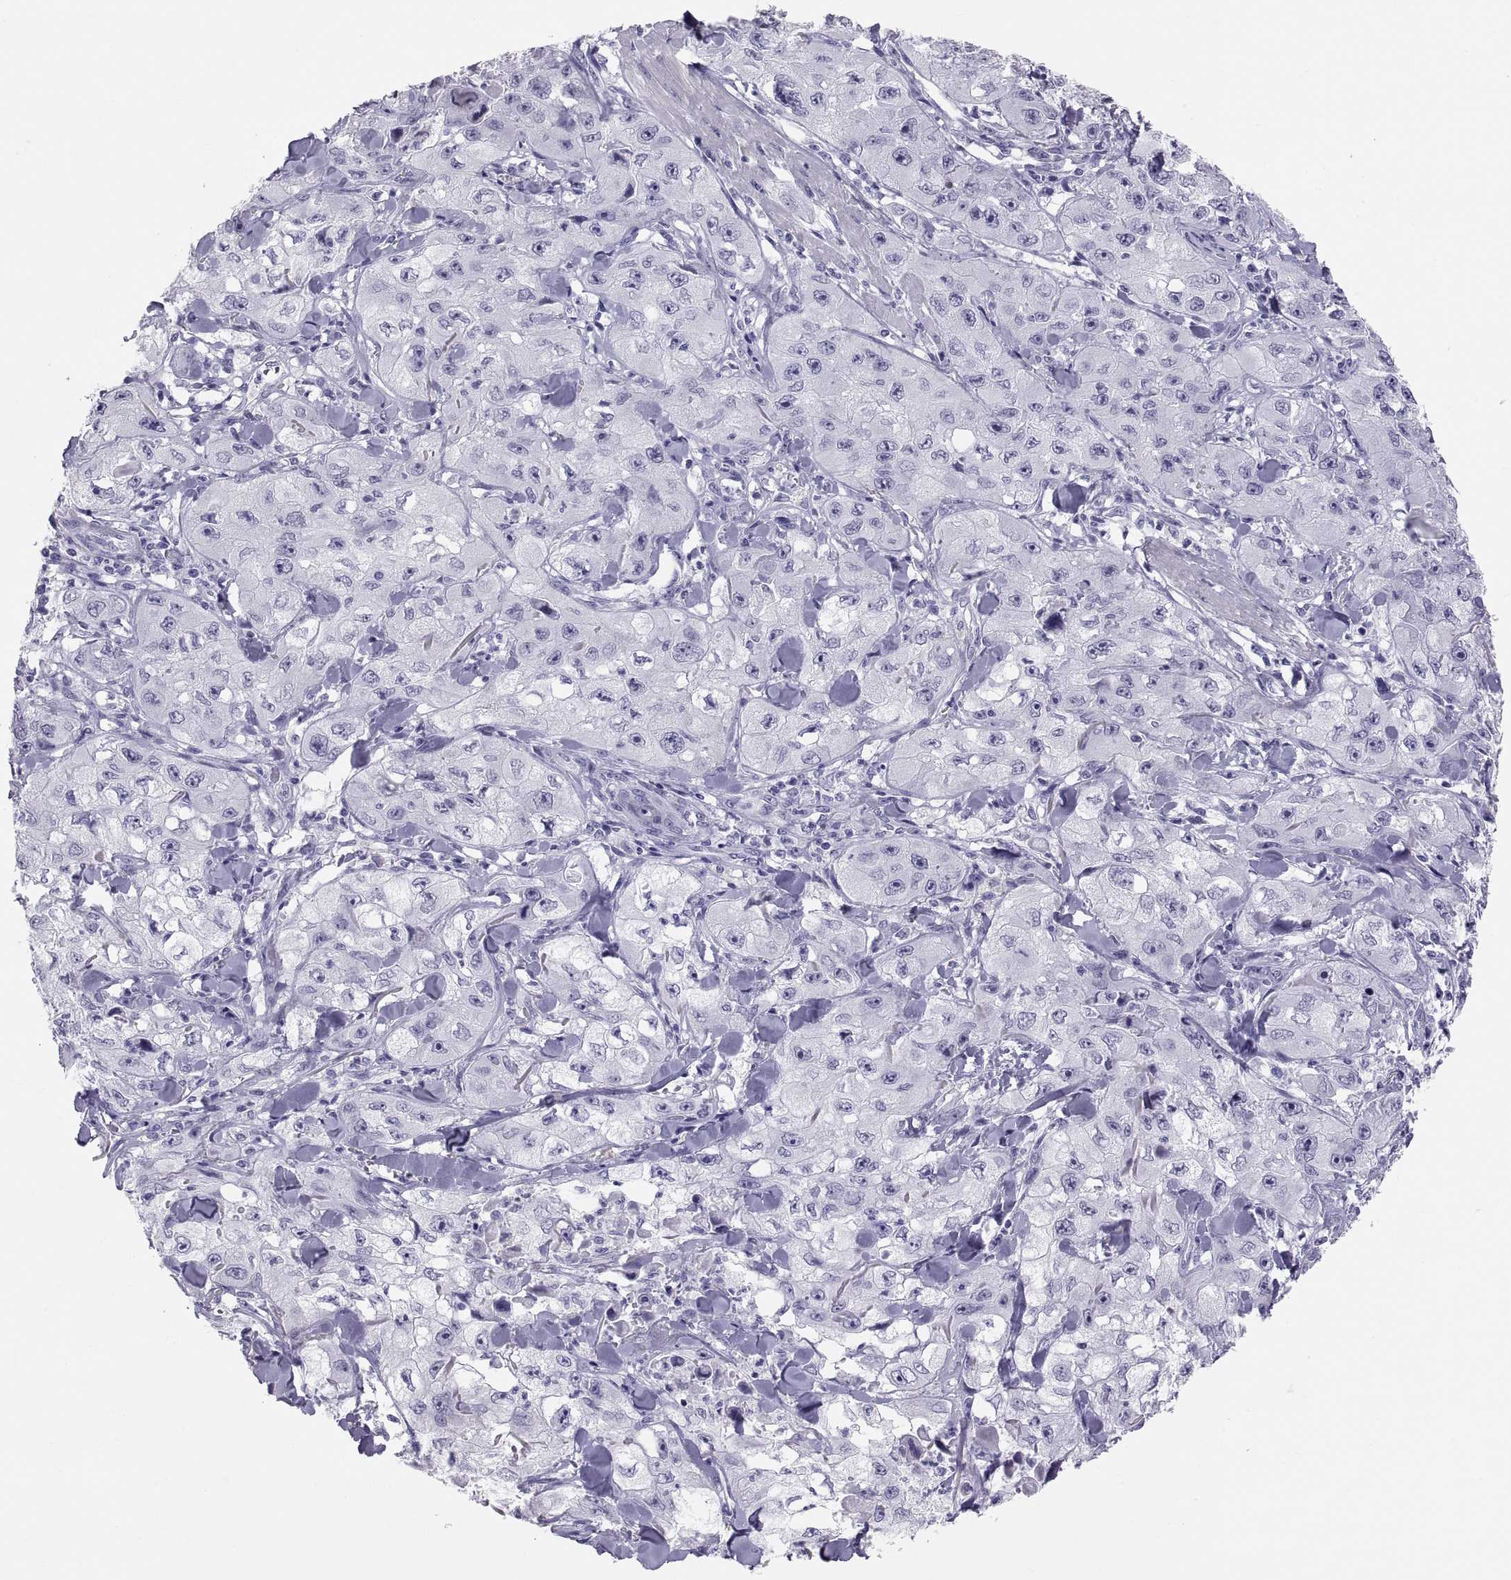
{"staining": {"intensity": "negative", "quantity": "none", "location": "none"}, "tissue": "skin cancer", "cell_type": "Tumor cells", "image_type": "cancer", "snomed": [{"axis": "morphology", "description": "Squamous cell carcinoma, NOS"}, {"axis": "topography", "description": "Skin"}, {"axis": "topography", "description": "Subcutis"}], "caption": "Tumor cells show no significant protein staining in skin cancer (squamous cell carcinoma). Nuclei are stained in blue.", "gene": "FAM170A", "patient": {"sex": "male", "age": 73}}